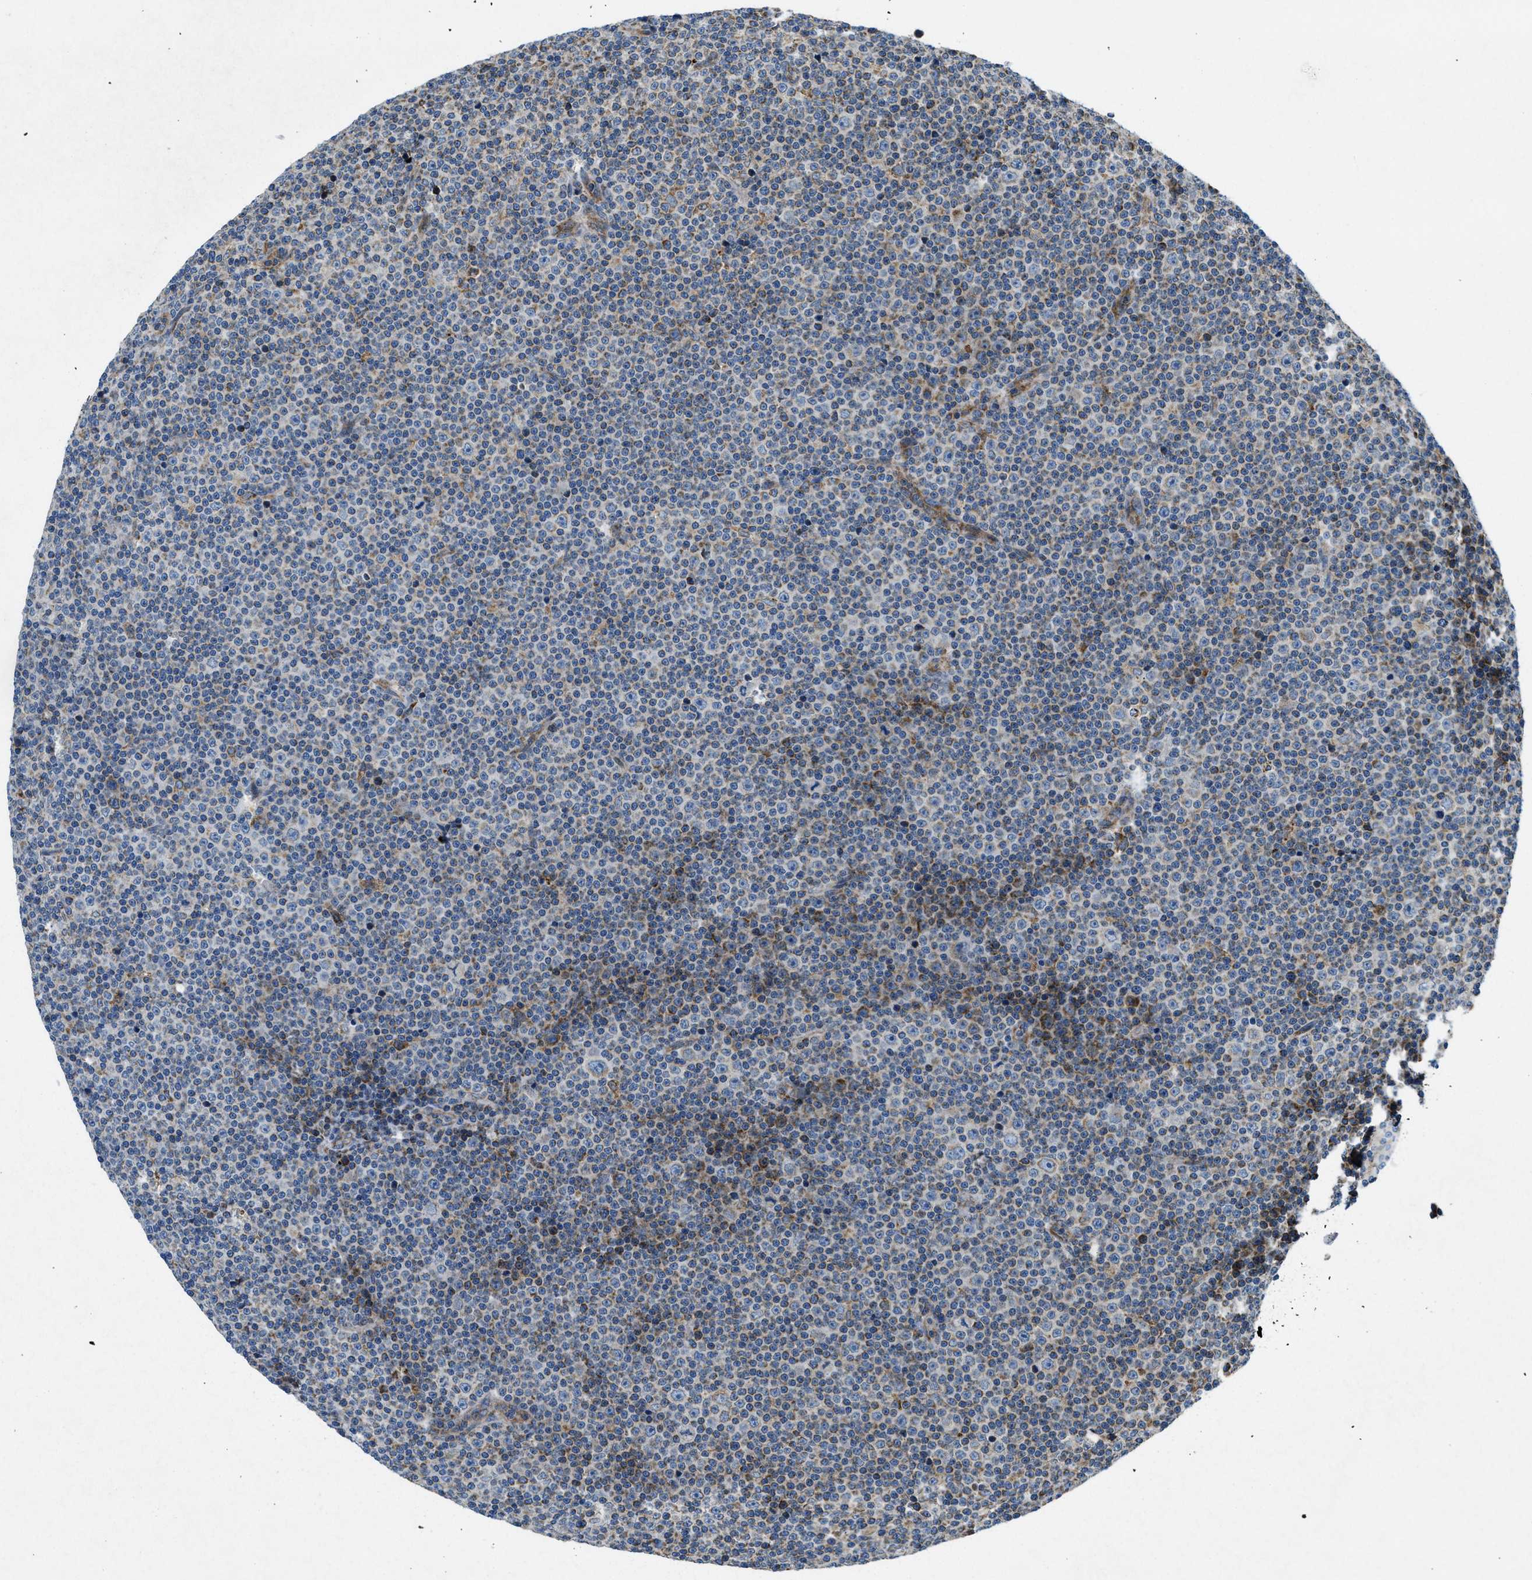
{"staining": {"intensity": "negative", "quantity": "none", "location": "none"}, "tissue": "lymphoma", "cell_type": "Tumor cells", "image_type": "cancer", "snomed": [{"axis": "morphology", "description": "Malignant lymphoma, non-Hodgkin's type, Low grade"}, {"axis": "topography", "description": "Lymph node"}], "caption": "Lymphoma was stained to show a protein in brown. There is no significant staining in tumor cells.", "gene": "CSPG4", "patient": {"sex": "female", "age": 67}}